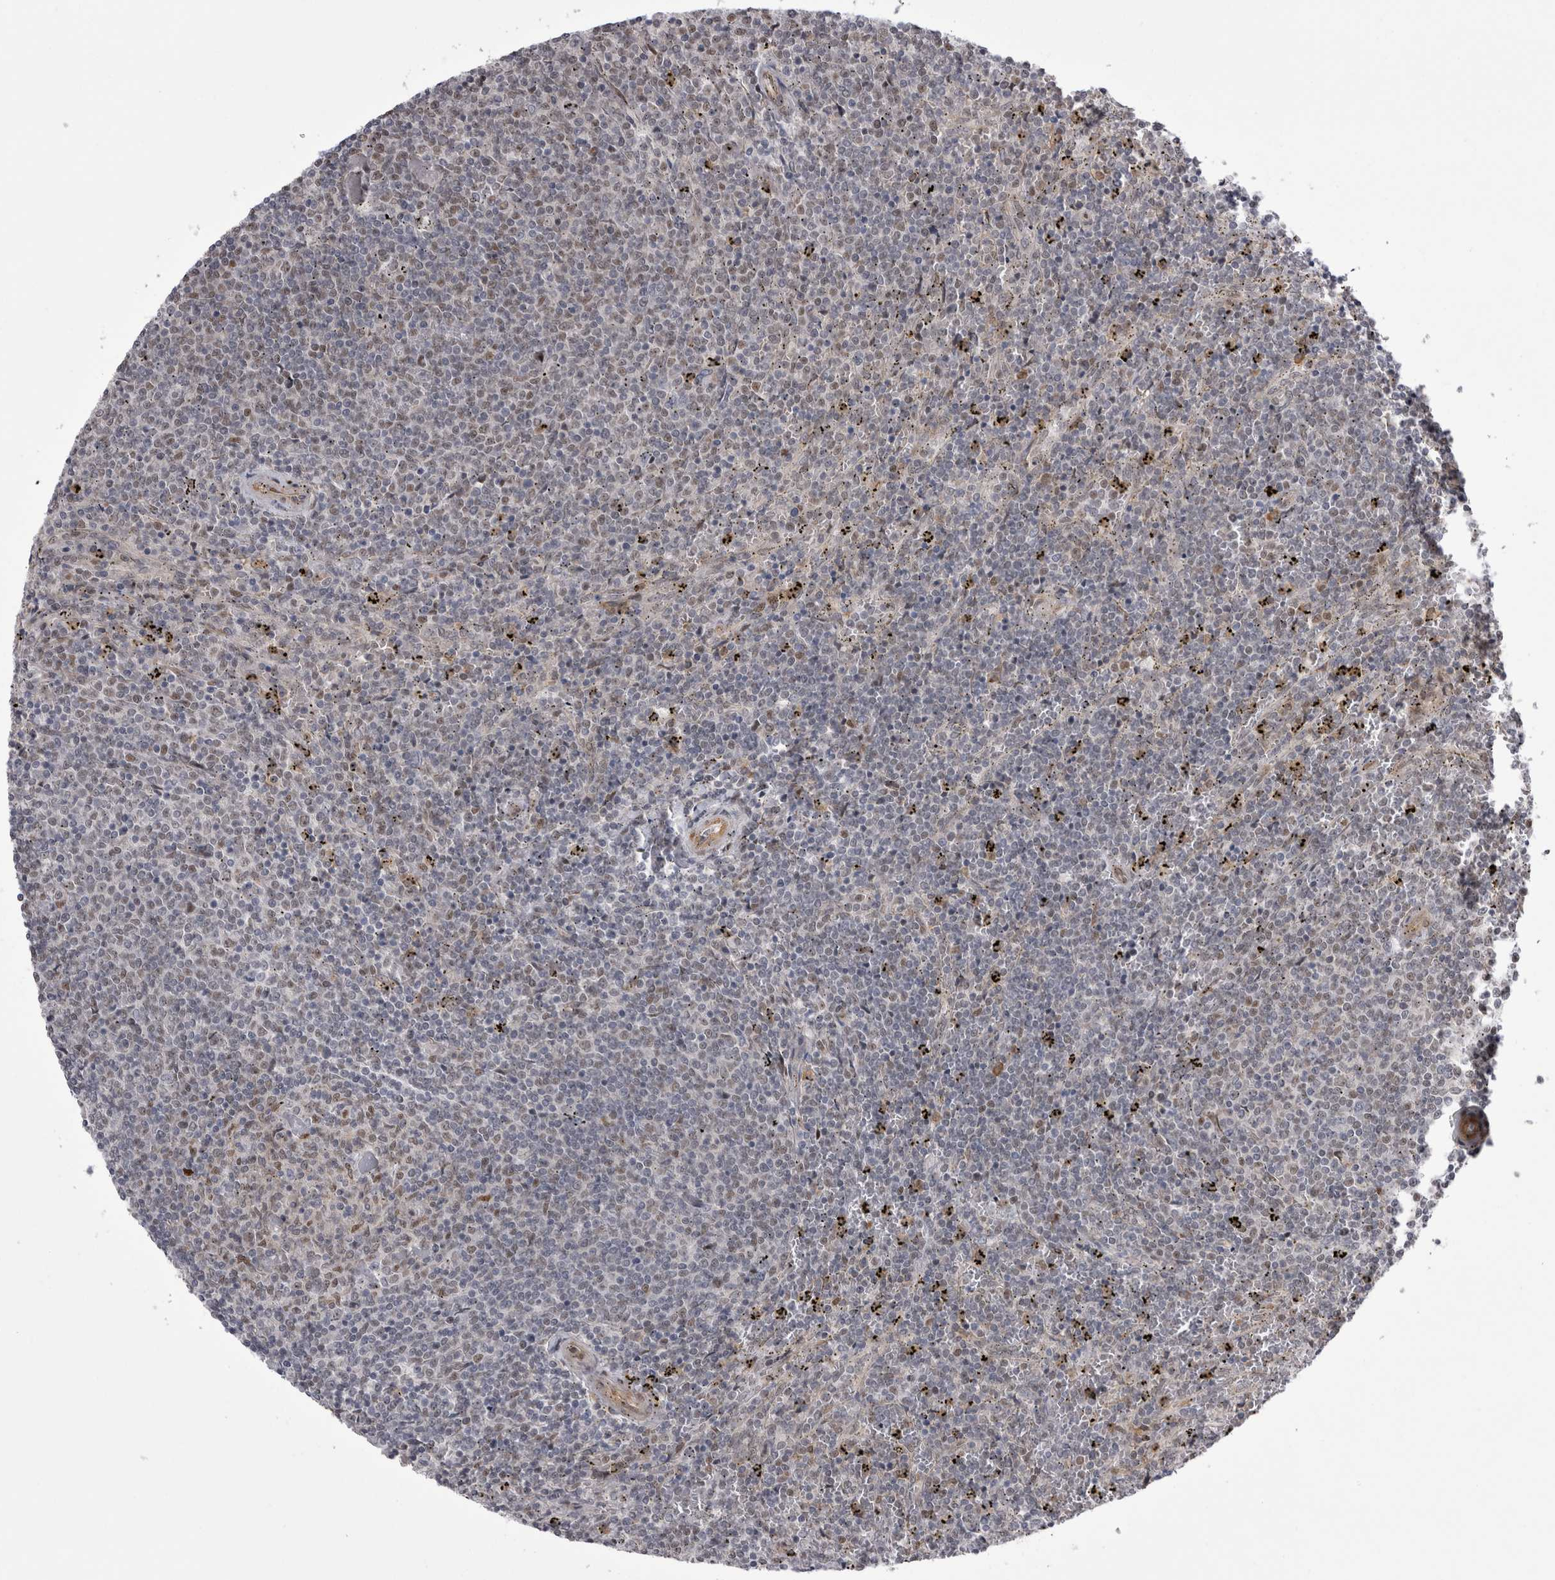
{"staining": {"intensity": "weak", "quantity": "25%-75%", "location": "nuclear"}, "tissue": "lymphoma", "cell_type": "Tumor cells", "image_type": "cancer", "snomed": [{"axis": "morphology", "description": "Malignant lymphoma, non-Hodgkin's type, Low grade"}, {"axis": "topography", "description": "Spleen"}], "caption": "Immunohistochemistry (IHC) image of human low-grade malignant lymphoma, non-Hodgkin's type stained for a protein (brown), which reveals low levels of weak nuclear staining in about 25%-75% of tumor cells.", "gene": "CHIC2", "patient": {"sex": "female", "age": 50}}